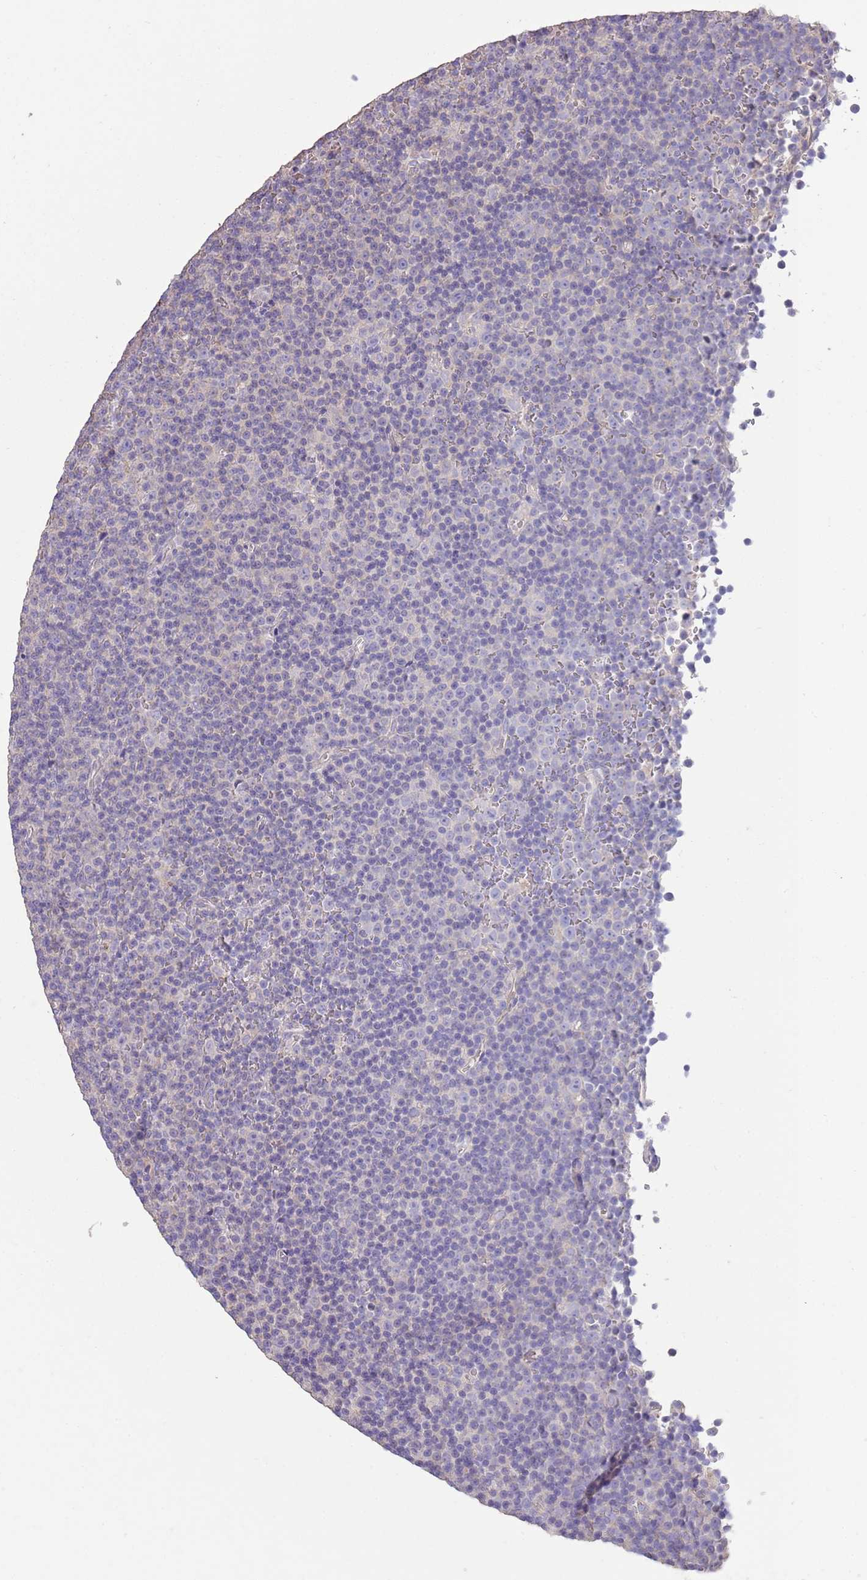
{"staining": {"intensity": "negative", "quantity": "none", "location": "none"}, "tissue": "lymphoma", "cell_type": "Tumor cells", "image_type": "cancer", "snomed": [{"axis": "morphology", "description": "Malignant lymphoma, non-Hodgkin's type, Low grade"}, {"axis": "topography", "description": "Lymph node"}], "caption": "Photomicrograph shows no protein expression in tumor cells of lymphoma tissue. (DAB immunohistochemistry (IHC), high magnification).", "gene": "SFTPA1", "patient": {"sex": "female", "age": 67}}